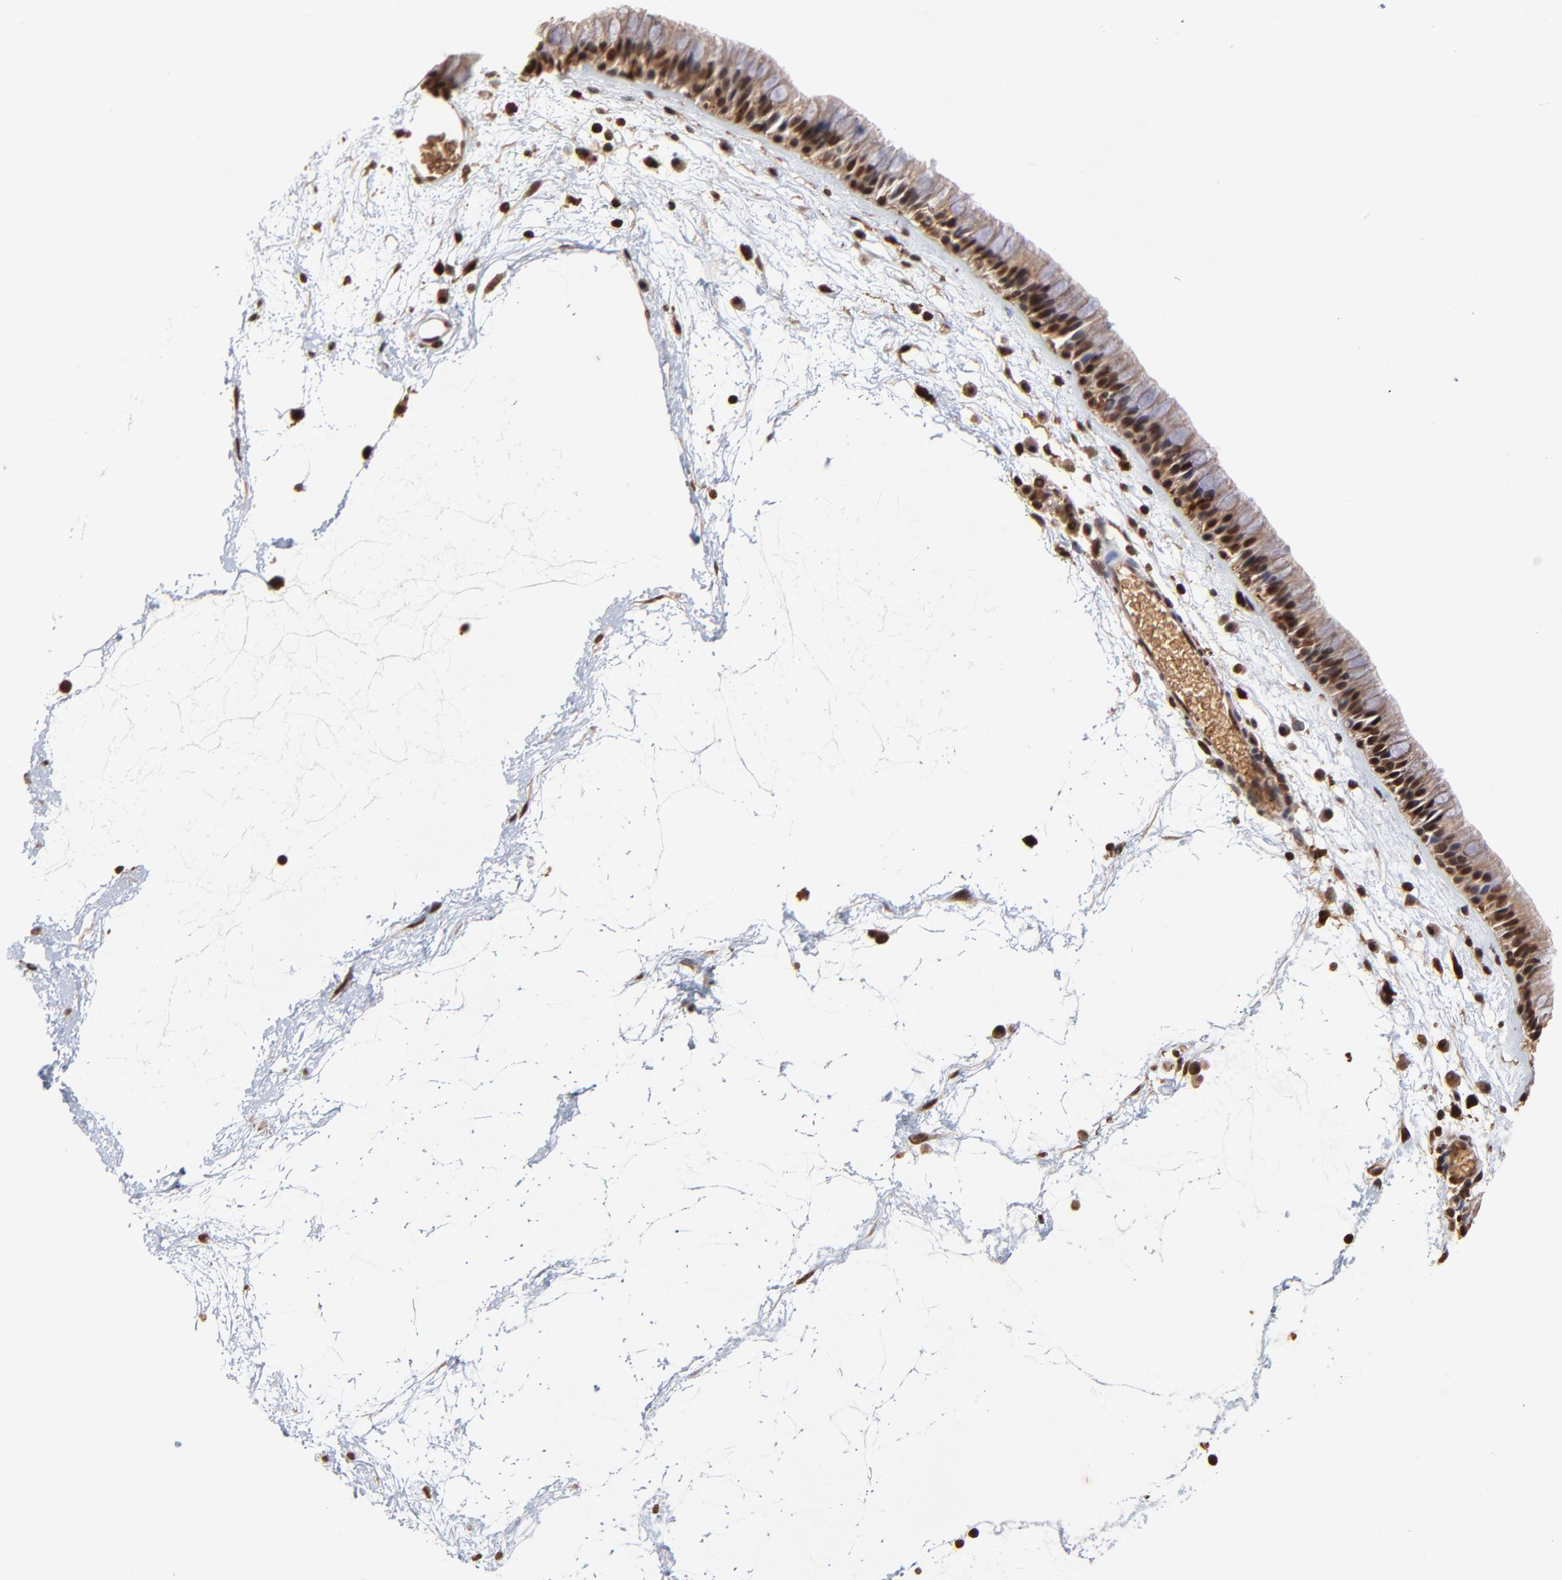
{"staining": {"intensity": "moderate", "quantity": ">75%", "location": "cytoplasmic/membranous,nuclear"}, "tissue": "nasopharynx", "cell_type": "Respiratory epithelial cells", "image_type": "normal", "snomed": [{"axis": "morphology", "description": "Normal tissue, NOS"}, {"axis": "morphology", "description": "Inflammation, NOS"}, {"axis": "topography", "description": "Nasopharynx"}], "caption": "Immunohistochemical staining of unremarkable human nasopharynx exhibits >75% levels of moderate cytoplasmic/membranous,nuclear protein staining in about >75% of respiratory epithelial cells.", "gene": "CASP1", "patient": {"sex": "male", "age": 48}}